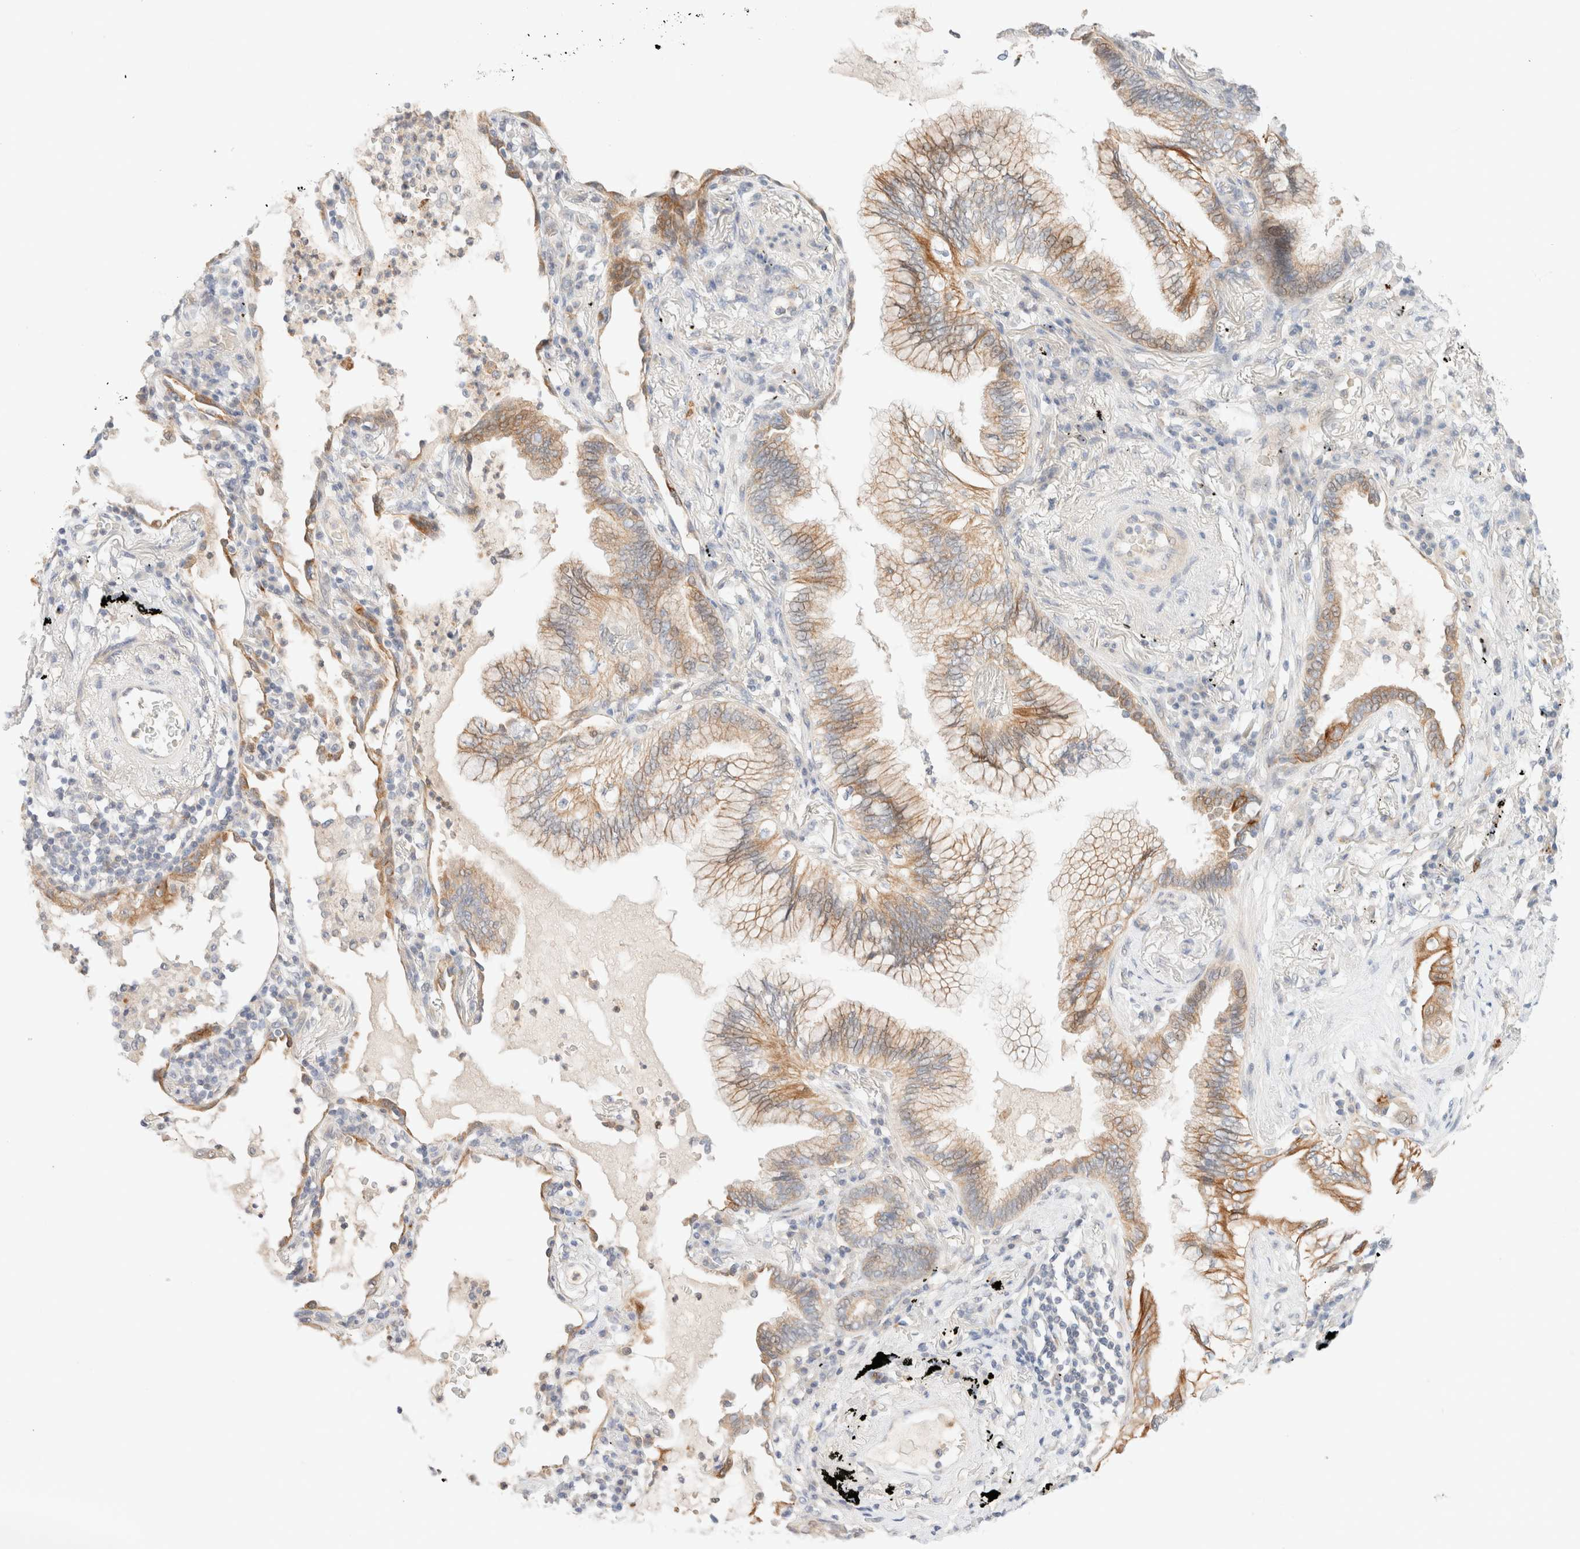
{"staining": {"intensity": "moderate", "quantity": ">75%", "location": "cytoplasmic/membranous"}, "tissue": "lung cancer", "cell_type": "Tumor cells", "image_type": "cancer", "snomed": [{"axis": "morphology", "description": "Adenocarcinoma, NOS"}, {"axis": "topography", "description": "Lung"}], "caption": "Protein expression by immunohistochemistry reveals moderate cytoplasmic/membranous positivity in about >75% of tumor cells in adenocarcinoma (lung).", "gene": "SGSM2", "patient": {"sex": "female", "age": 70}}